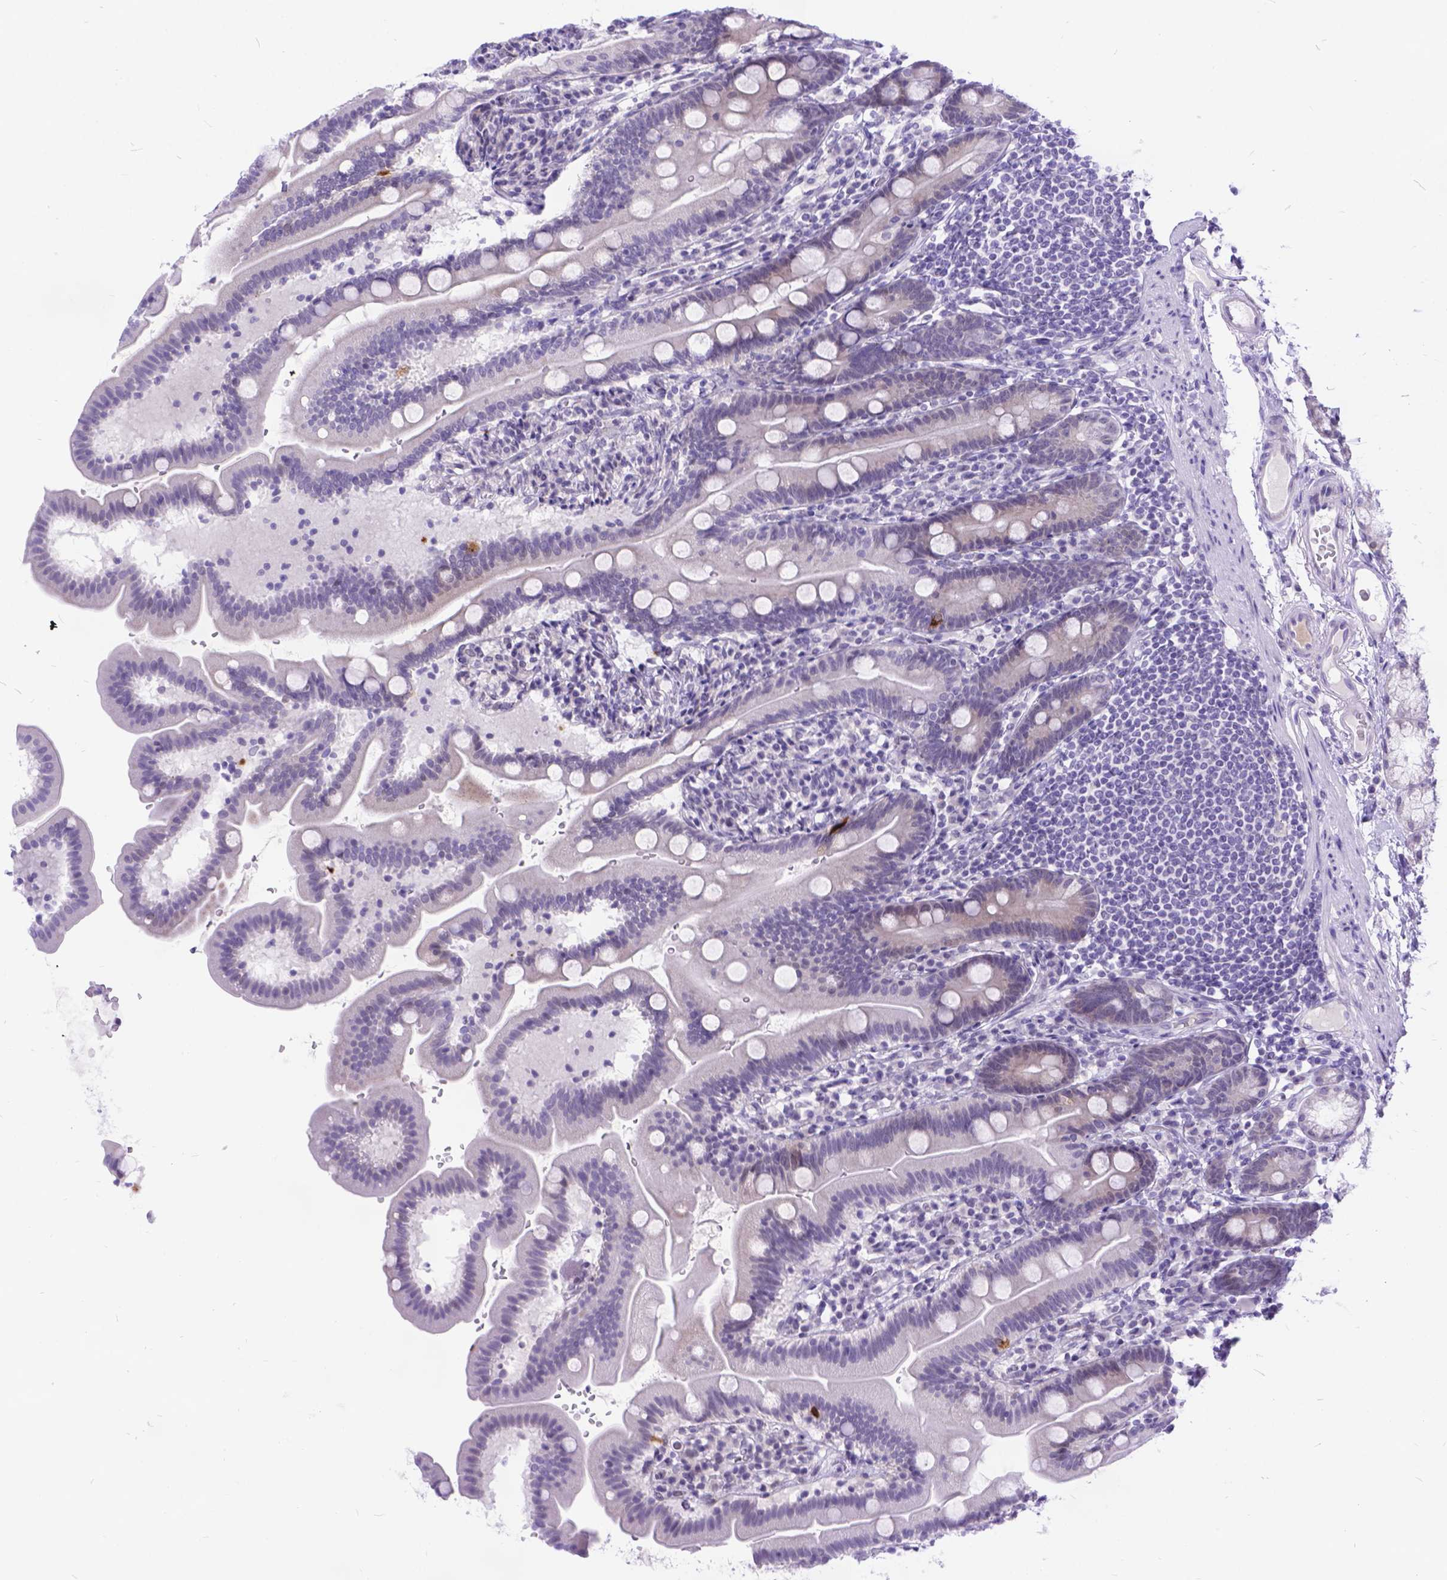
{"staining": {"intensity": "weak", "quantity": "25%-75%", "location": "cytoplasmic/membranous,nuclear"}, "tissue": "duodenum", "cell_type": "Glandular cells", "image_type": "normal", "snomed": [{"axis": "morphology", "description": "Normal tissue, NOS"}, {"axis": "topography", "description": "Duodenum"}], "caption": "This is a photomicrograph of immunohistochemistry staining of normal duodenum, which shows weak expression in the cytoplasmic/membranous,nuclear of glandular cells.", "gene": "FAM124B", "patient": {"sex": "female", "age": 67}}